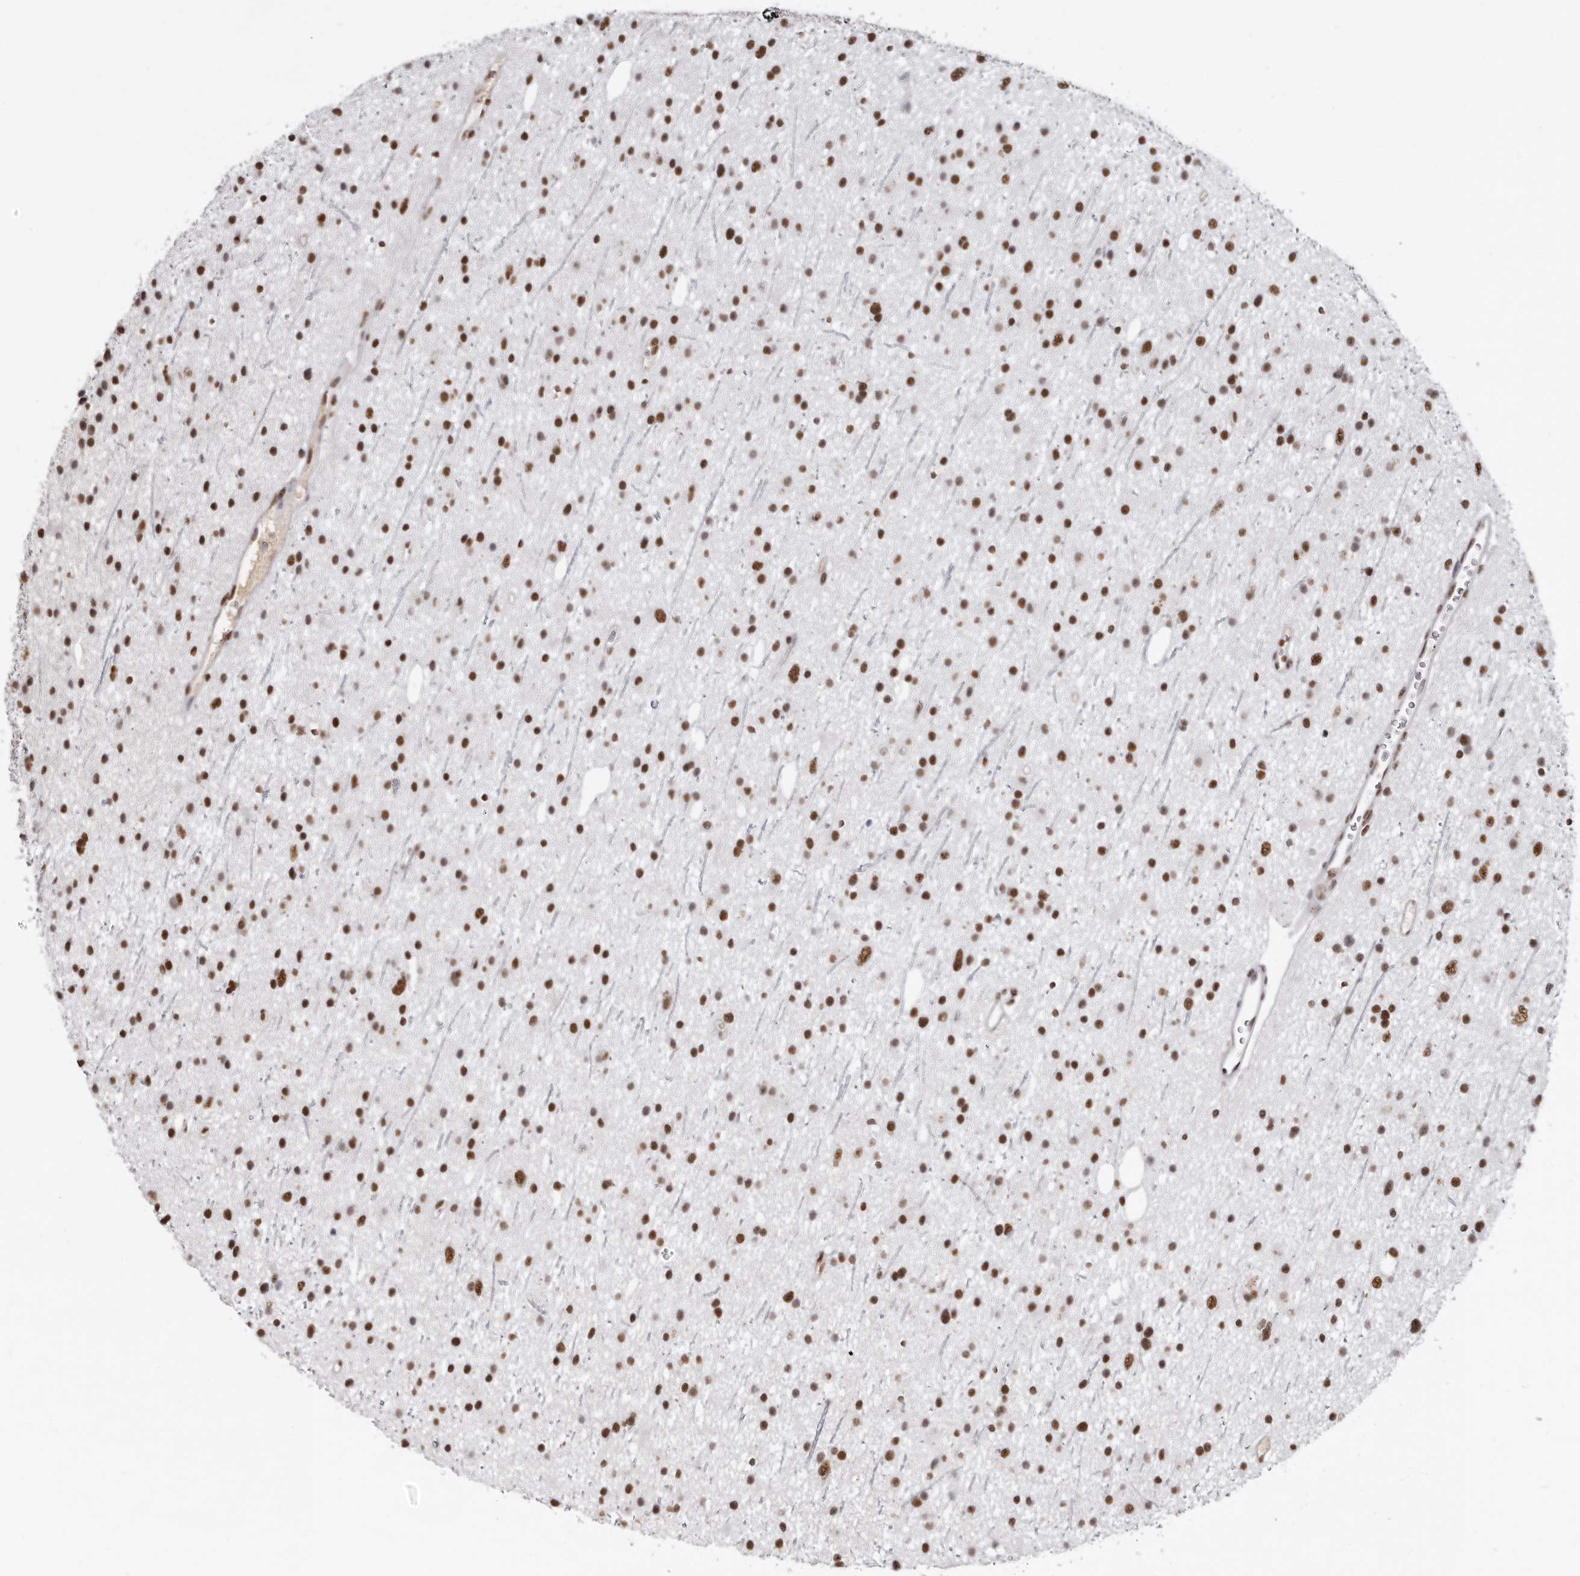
{"staining": {"intensity": "moderate", "quantity": ">75%", "location": "nuclear"}, "tissue": "glioma", "cell_type": "Tumor cells", "image_type": "cancer", "snomed": [{"axis": "morphology", "description": "Glioma, malignant, Low grade"}, {"axis": "topography", "description": "Cerebral cortex"}], "caption": "Protein expression analysis of glioma demonstrates moderate nuclear positivity in approximately >75% of tumor cells.", "gene": "SCAF4", "patient": {"sex": "female", "age": 39}}